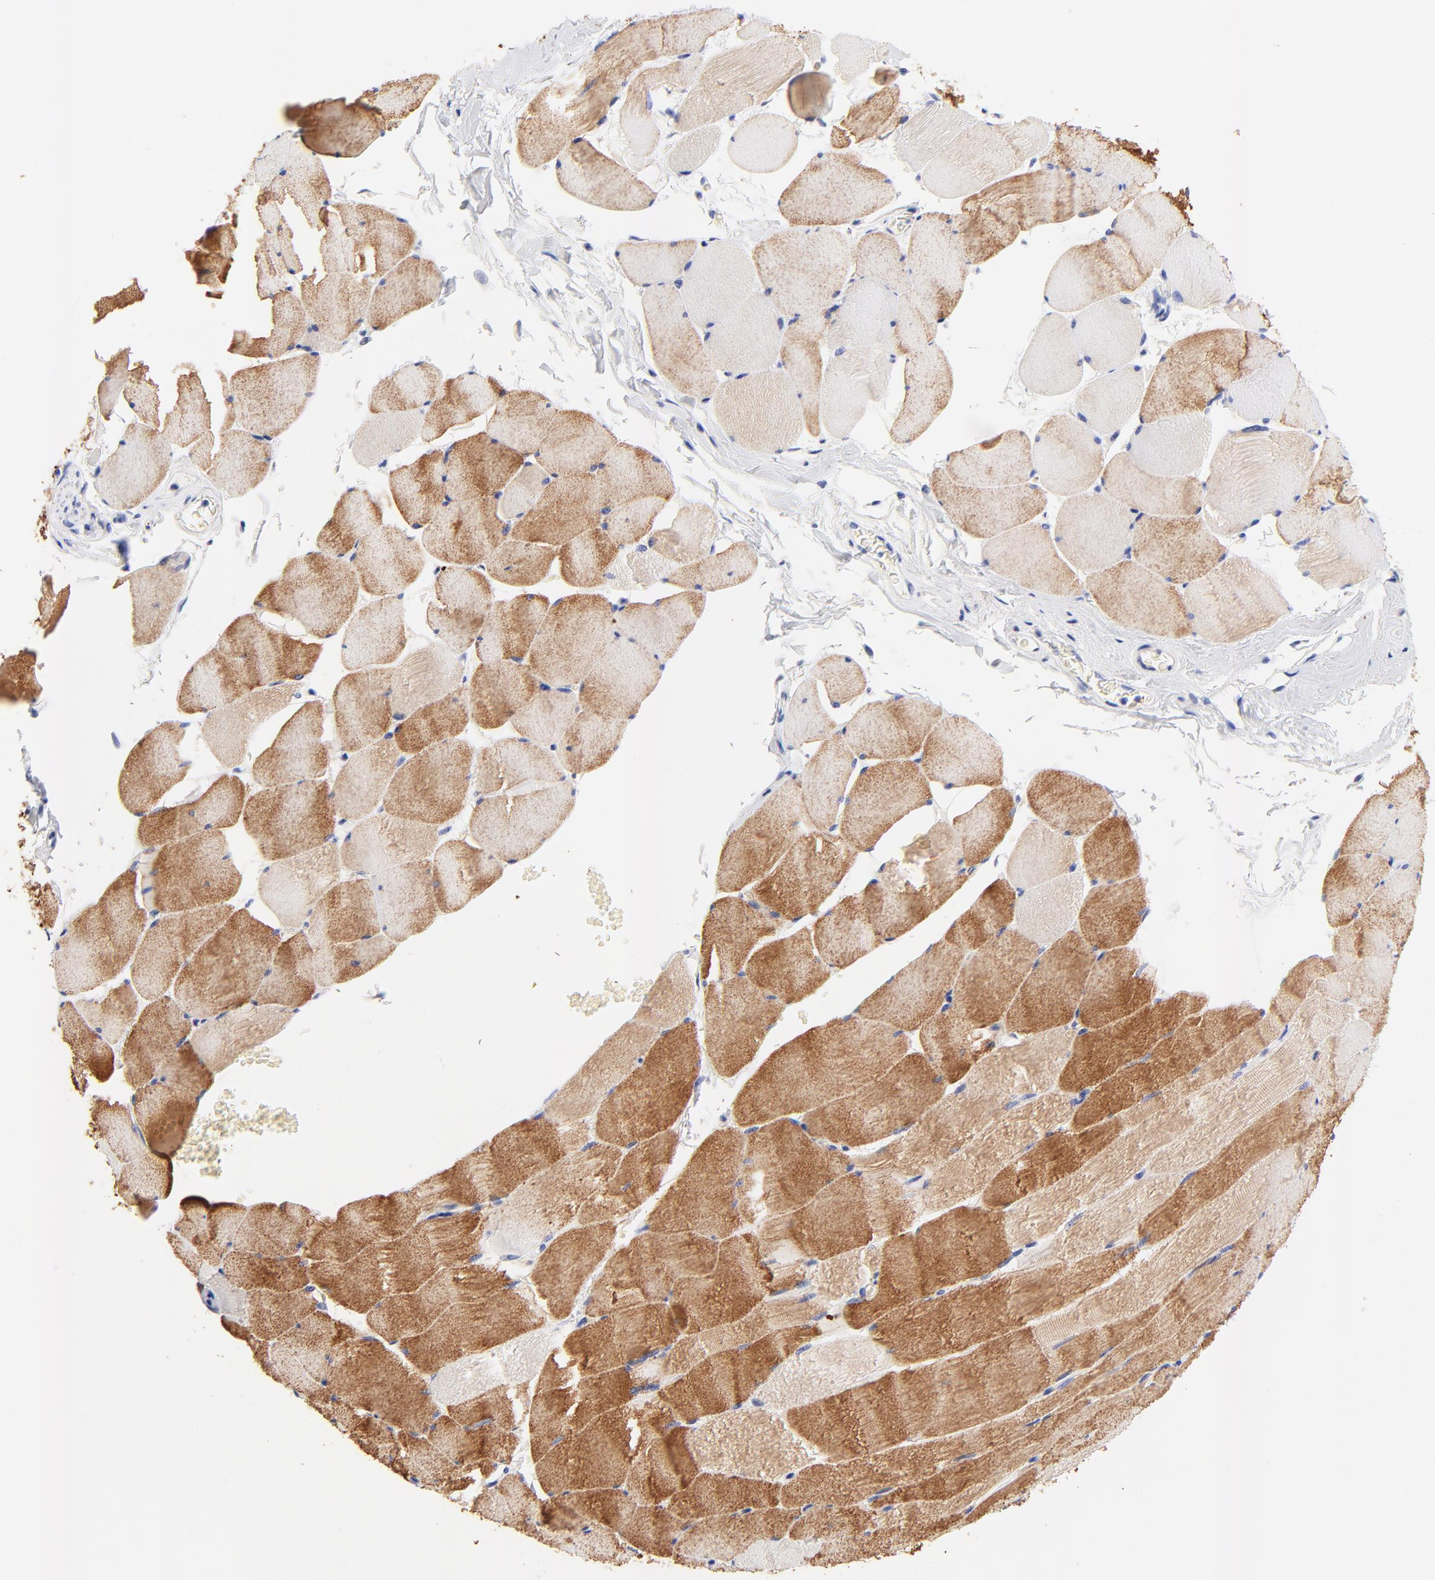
{"staining": {"intensity": "moderate", "quantity": "25%-75%", "location": "cytoplasmic/membranous"}, "tissue": "skeletal muscle", "cell_type": "Myocytes", "image_type": "normal", "snomed": [{"axis": "morphology", "description": "Normal tissue, NOS"}, {"axis": "topography", "description": "Skeletal muscle"}], "caption": "Moderate cytoplasmic/membranous expression is appreciated in about 25%-75% of myocytes in unremarkable skeletal muscle.", "gene": "FAM117B", "patient": {"sex": "male", "age": 62}}